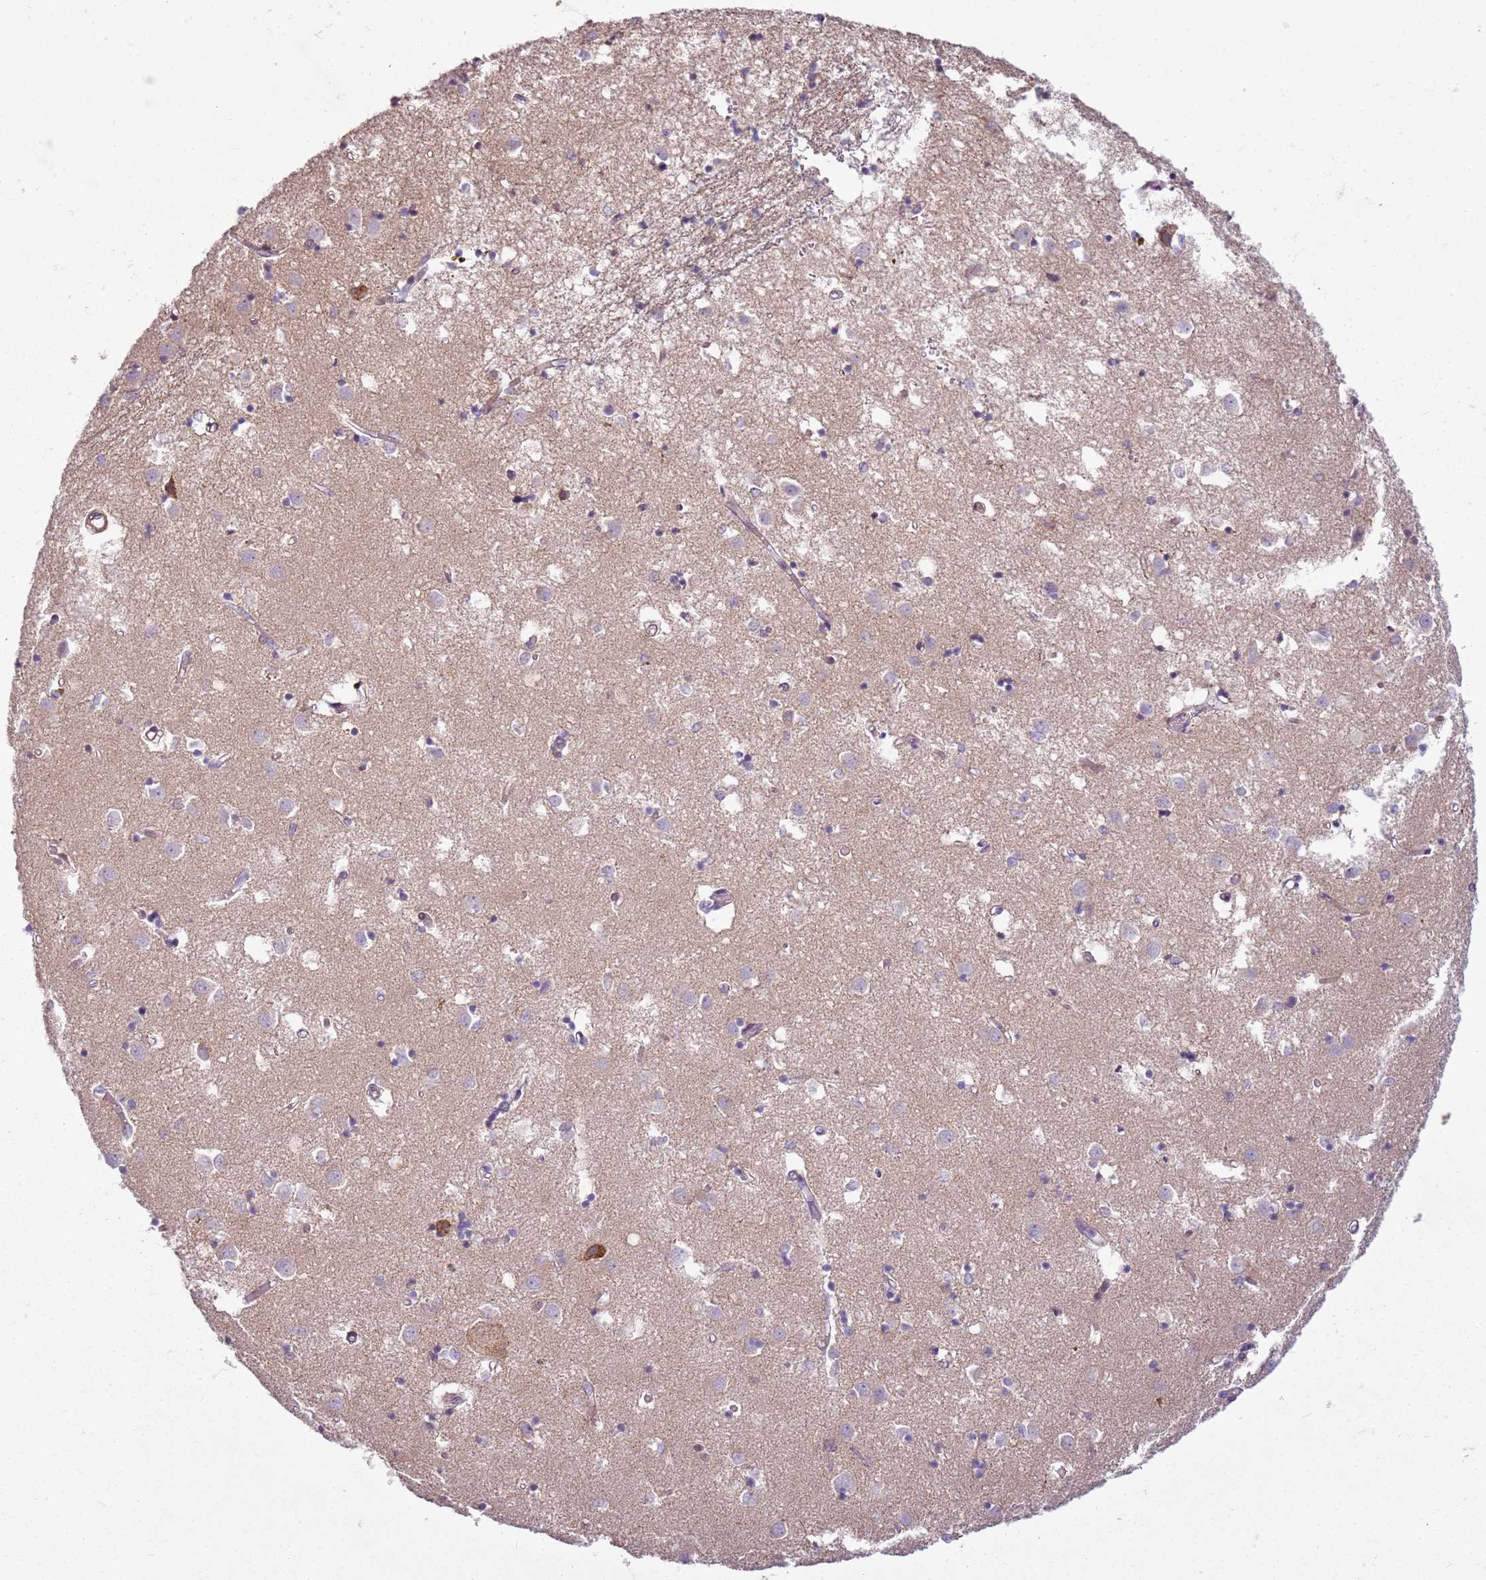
{"staining": {"intensity": "negative", "quantity": "none", "location": "none"}, "tissue": "caudate", "cell_type": "Glial cells", "image_type": "normal", "snomed": [{"axis": "morphology", "description": "Normal tissue, NOS"}, {"axis": "topography", "description": "Lateral ventricle wall"}], "caption": "Histopathology image shows no protein positivity in glial cells of normal caudate. (IHC, brightfield microscopy, high magnification).", "gene": "PVRIG", "patient": {"sex": "male", "age": 70}}